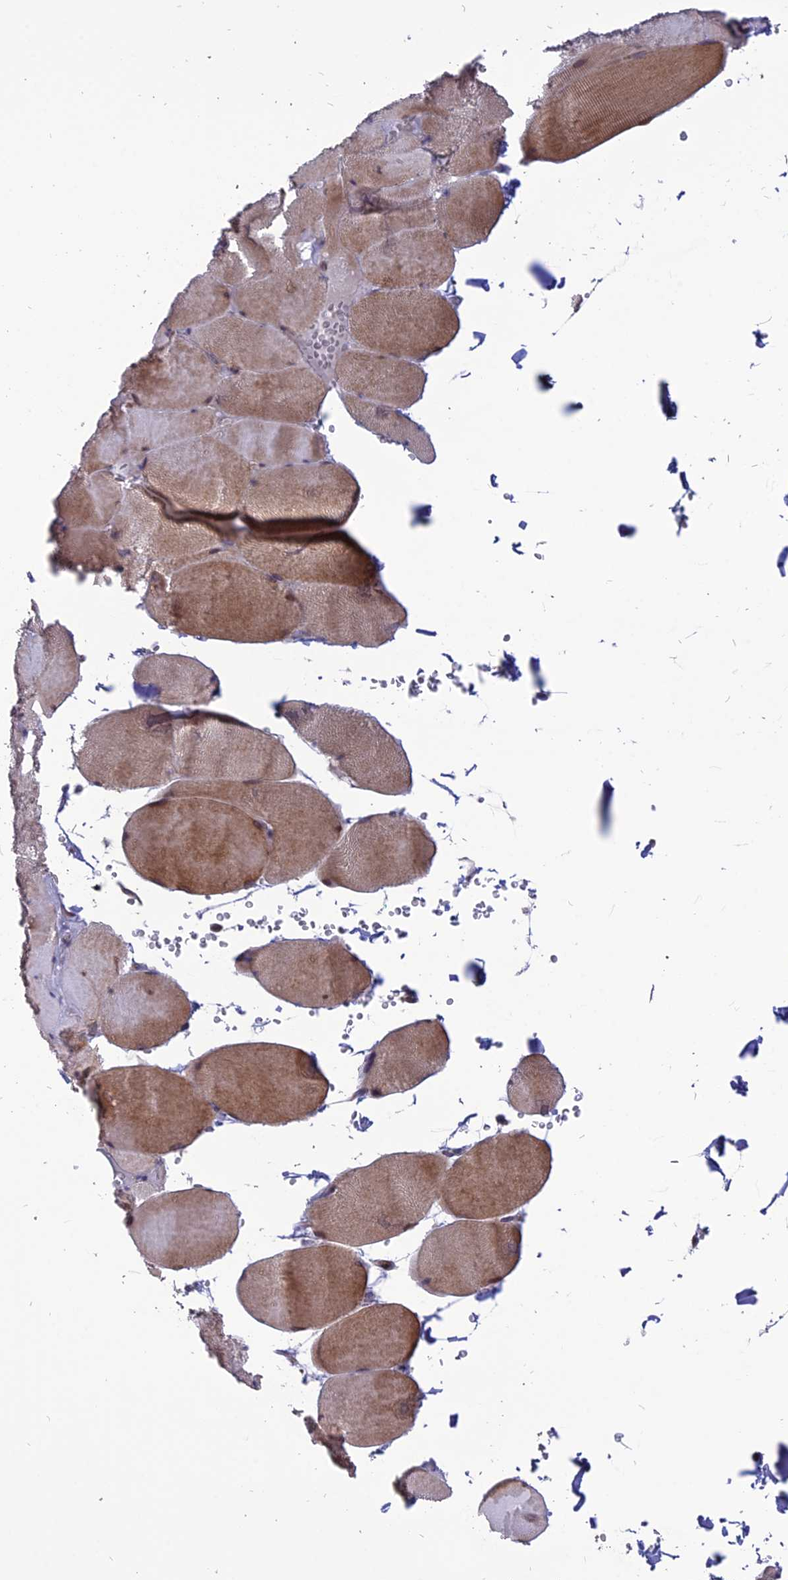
{"staining": {"intensity": "moderate", "quantity": ">75%", "location": "cytoplasmic/membranous,nuclear"}, "tissue": "skeletal muscle", "cell_type": "Myocytes", "image_type": "normal", "snomed": [{"axis": "morphology", "description": "Normal tissue, NOS"}, {"axis": "topography", "description": "Skeletal muscle"}, {"axis": "topography", "description": "Head-Neck"}], "caption": "Benign skeletal muscle shows moderate cytoplasmic/membranous,nuclear expression in about >75% of myocytes The staining was performed using DAB (3,3'-diaminobenzidine) to visualize the protein expression in brown, while the nuclei were stained in blue with hematoxylin (Magnification: 20x)..", "gene": "TMEM263", "patient": {"sex": "male", "age": 66}}